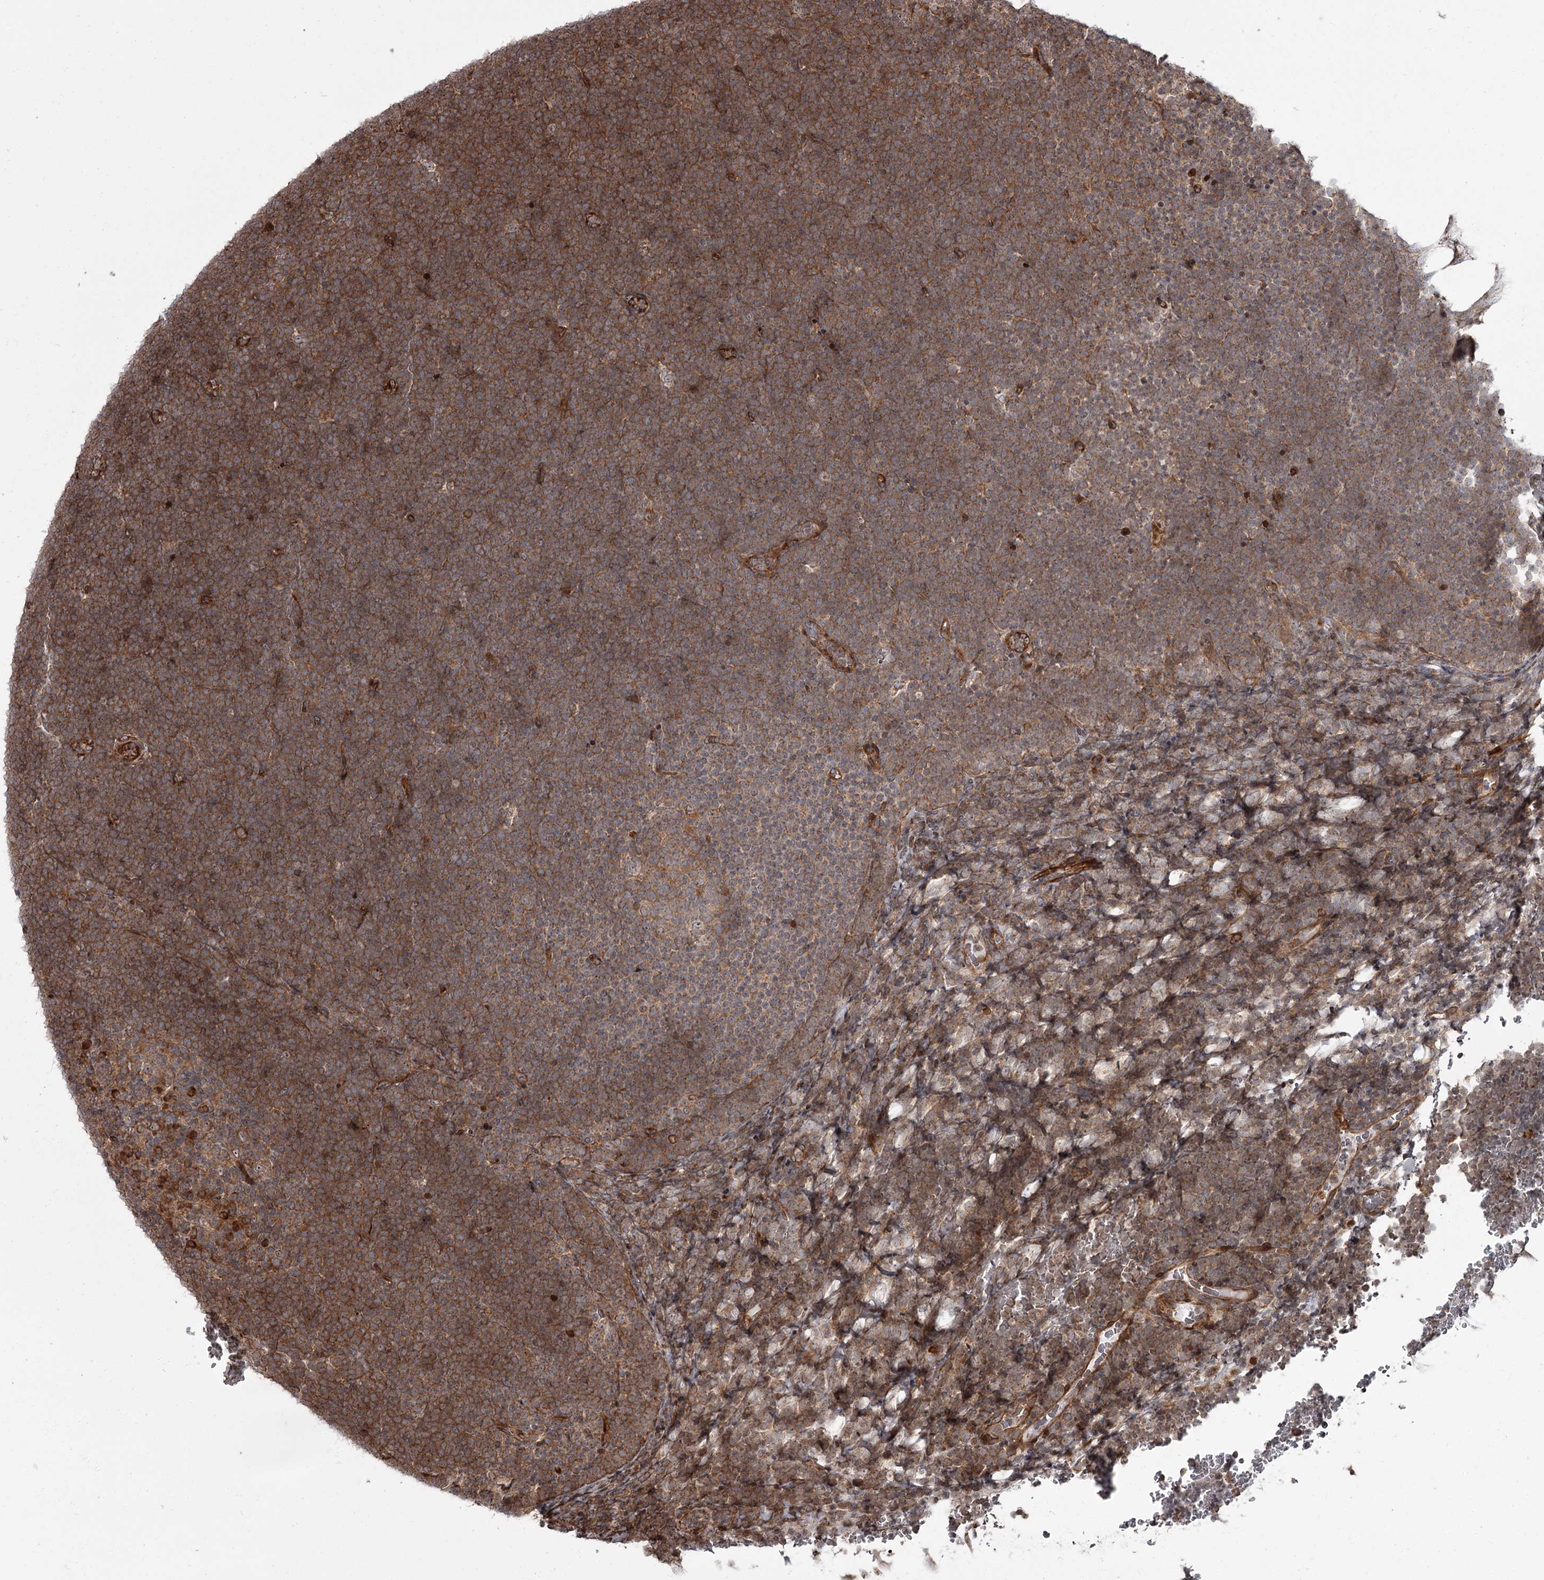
{"staining": {"intensity": "moderate", "quantity": ">75%", "location": "cytoplasmic/membranous"}, "tissue": "lymphoma", "cell_type": "Tumor cells", "image_type": "cancer", "snomed": [{"axis": "morphology", "description": "Malignant lymphoma, non-Hodgkin's type, High grade"}, {"axis": "topography", "description": "Lymph node"}], "caption": "Approximately >75% of tumor cells in human lymphoma demonstrate moderate cytoplasmic/membranous protein positivity as visualized by brown immunohistochemical staining.", "gene": "THAP9", "patient": {"sex": "male", "age": 13}}